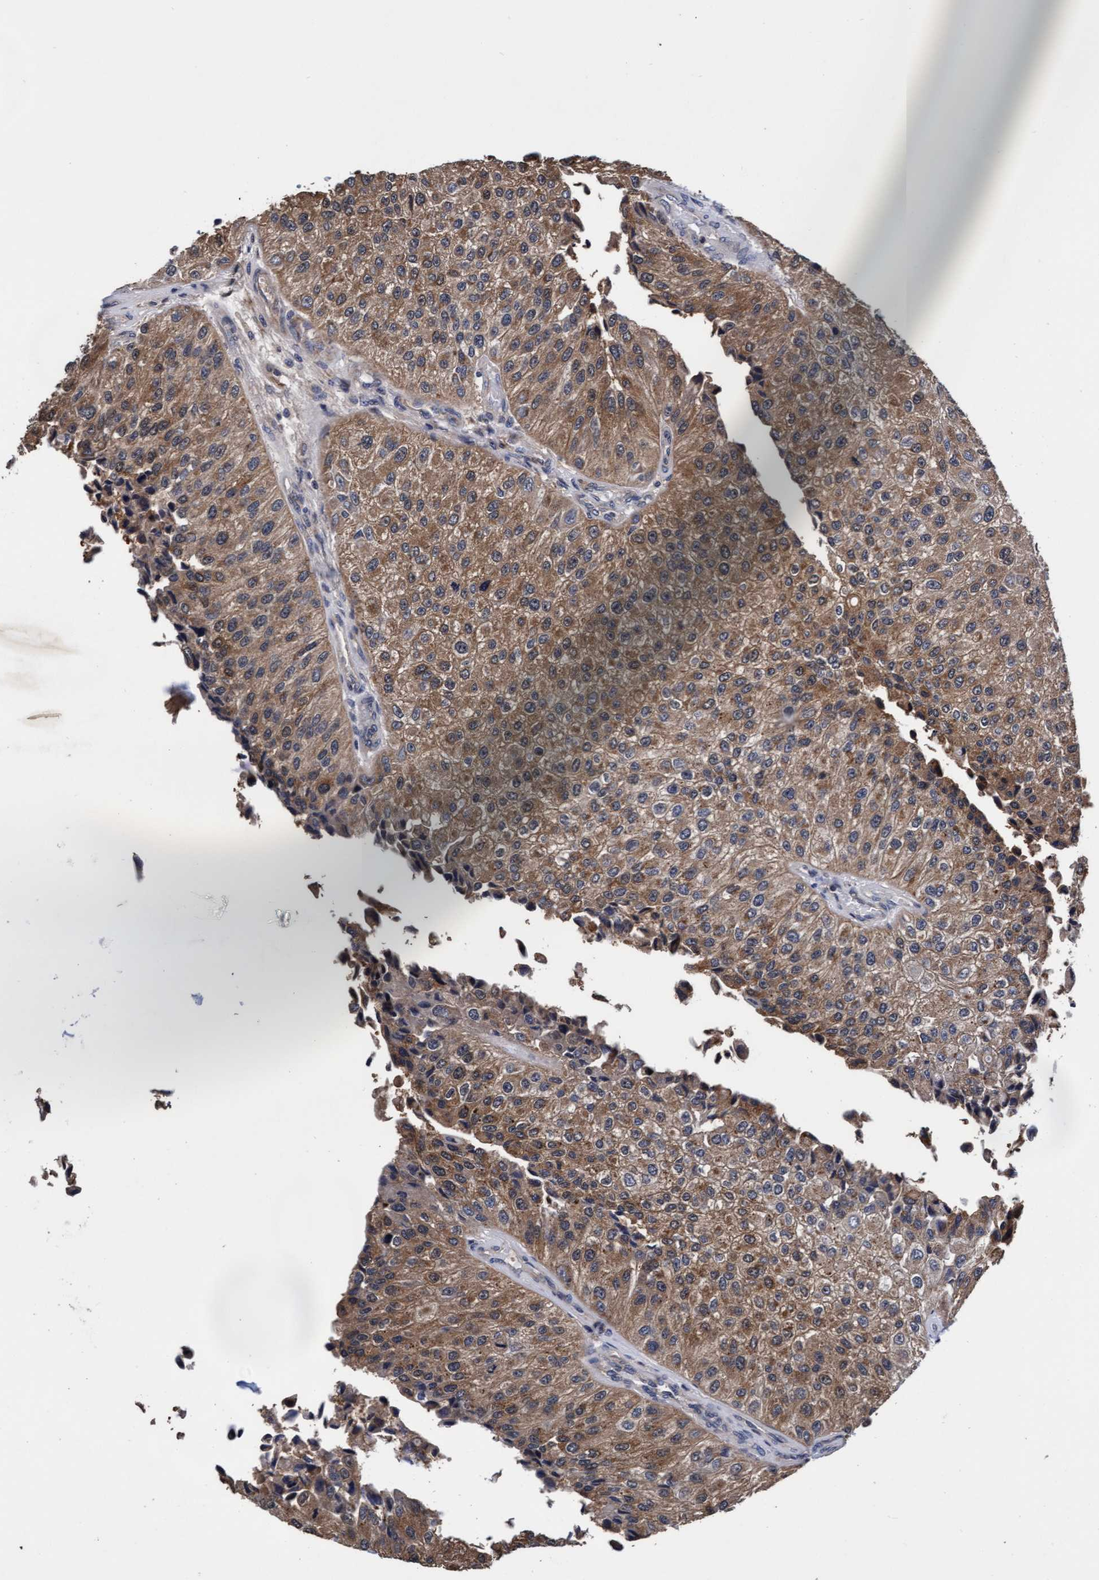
{"staining": {"intensity": "moderate", "quantity": ">75%", "location": "cytoplasmic/membranous"}, "tissue": "urothelial cancer", "cell_type": "Tumor cells", "image_type": "cancer", "snomed": [{"axis": "morphology", "description": "Urothelial carcinoma, High grade"}, {"axis": "topography", "description": "Kidney"}, {"axis": "topography", "description": "Urinary bladder"}], "caption": "Immunohistochemical staining of human urothelial carcinoma (high-grade) displays medium levels of moderate cytoplasmic/membranous positivity in about >75% of tumor cells.", "gene": "EFCAB13", "patient": {"sex": "male", "age": 77}}